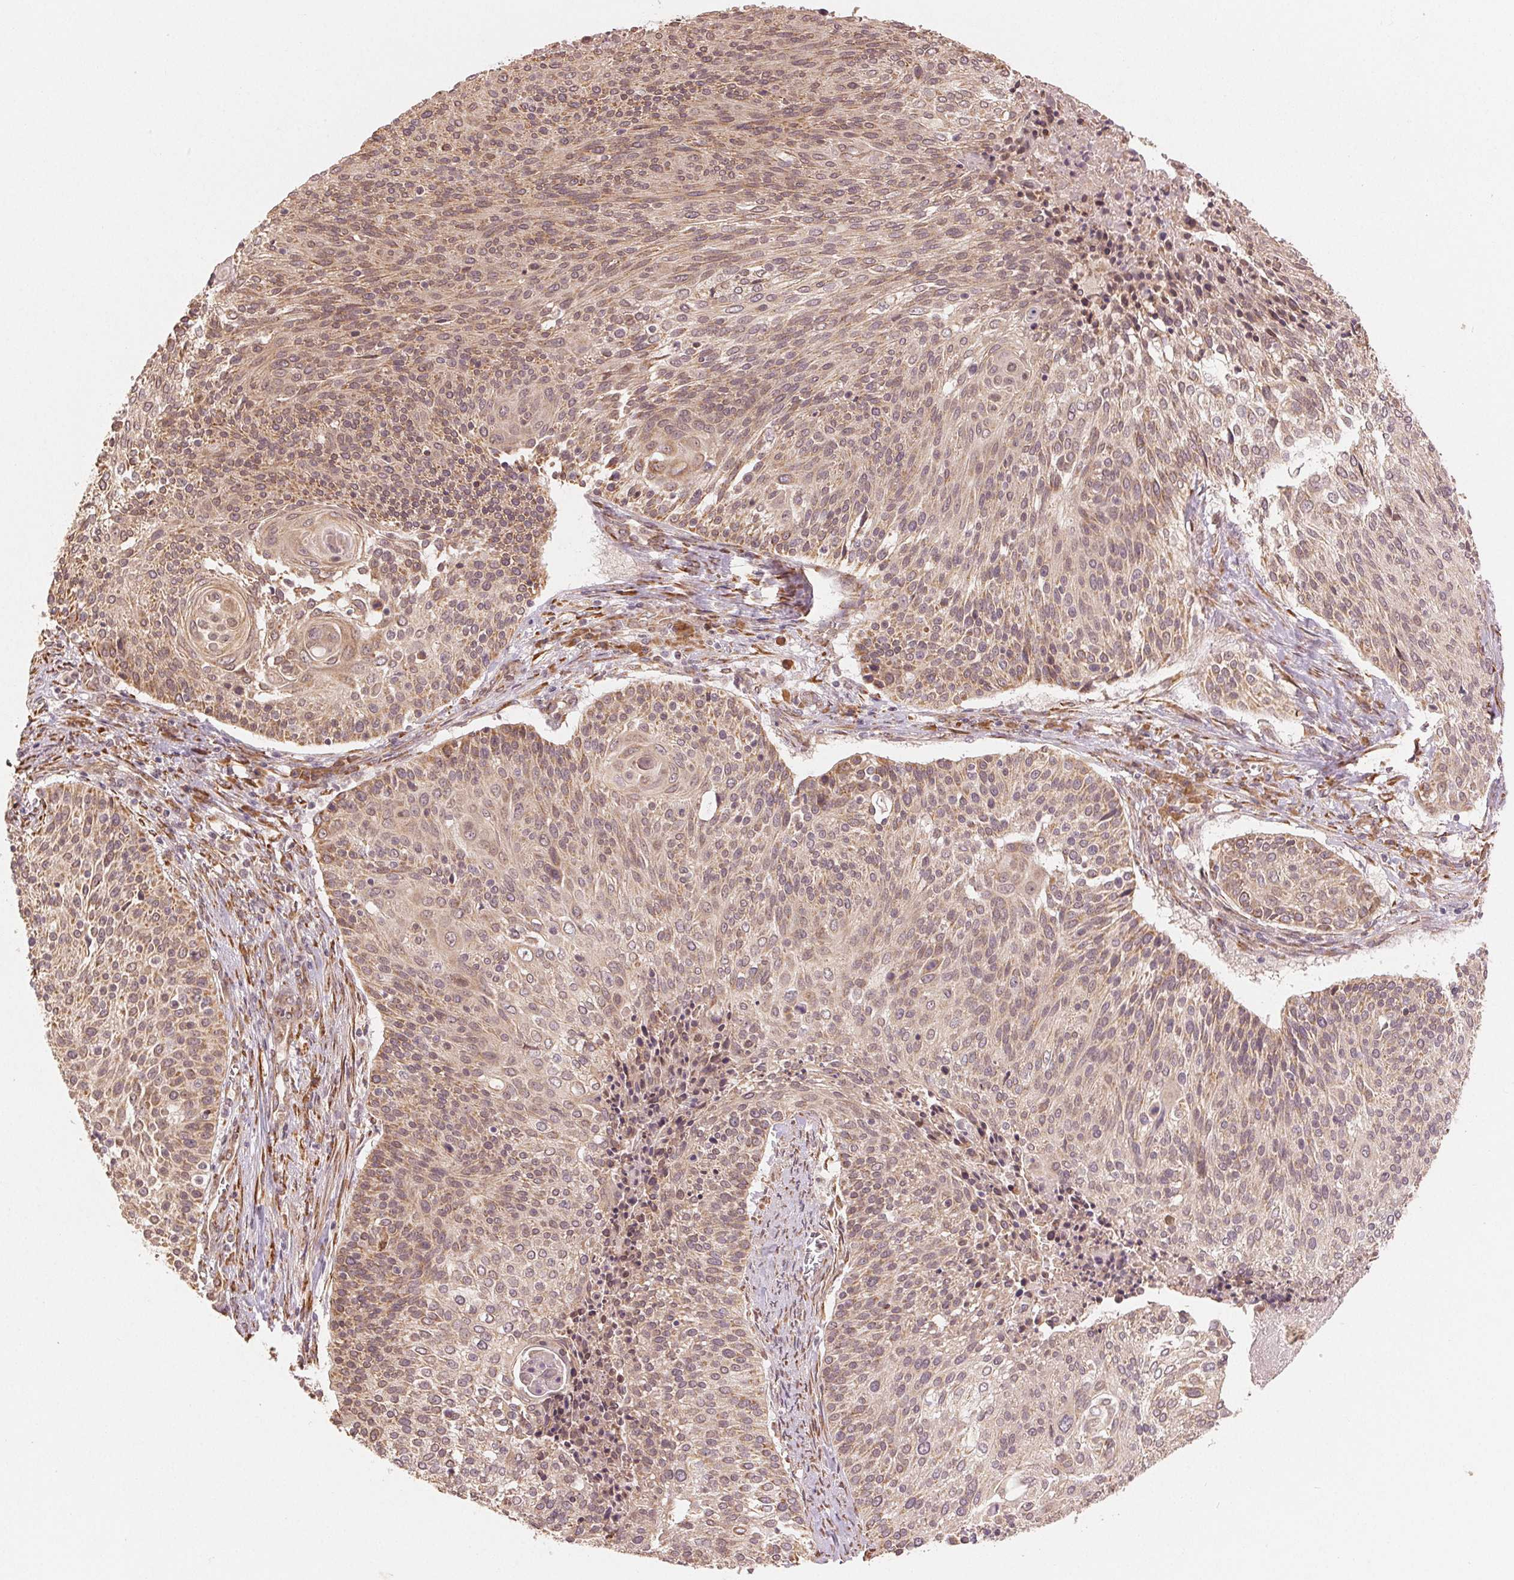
{"staining": {"intensity": "moderate", "quantity": ">75%", "location": "cytoplasmic/membranous"}, "tissue": "cervical cancer", "cell_type": "Tumor cells", "image_type": "cancer", "snomed": [{"axis": "morphology", "description": "Squamous cell carcinoma, NOS"}, {"axis": "topography", "description": "Cervix"}], "caption": "Cervical cancer (squamous cell carcinoma) tissue demonstrates moderate cytoplasmic/membranous positivity in approximately >75% of tumor cells", "gene": "SLC20A1", "patient": {"sex": "female", "age": 31}}